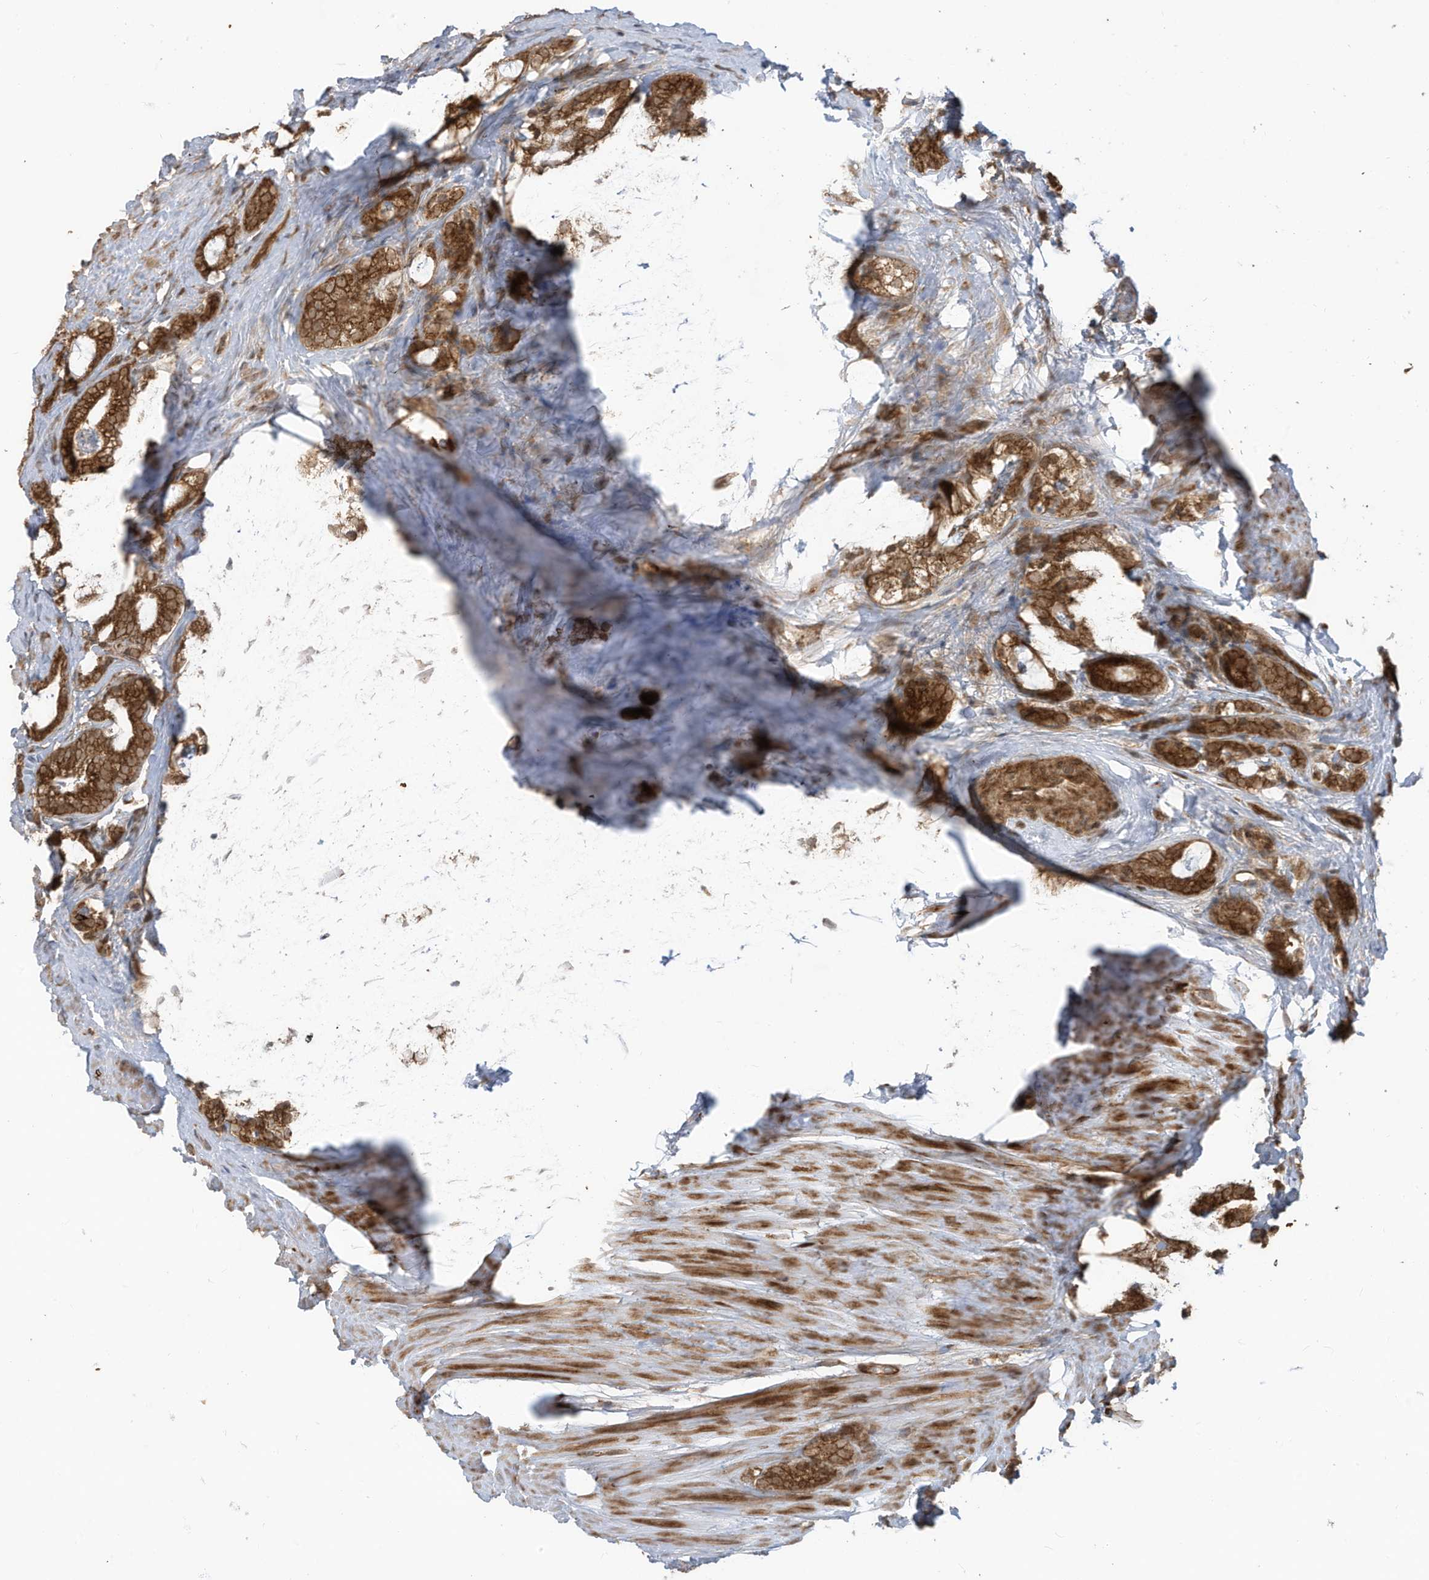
{"staining": {"intensity": "moderate", "quantity": ">75%", "location": "cytoplasmic/membranous"}, "tissue": "prostate cancer", "cell_type": "Tumor cells", "image_type": "cancer", "snomed": [{"axis": "morphology", "description": "Adenocarcinoma, High grade"}, {"axis": "topography", "description": "Prostate"}], "caption": "Tumor cells demonstrate medium levels of moderate cytoplasmic/membranous positivity in approximately >75% of cells in human prostate cancer.", "gene": "TRIM67", "patient": {"sex": "male", "age": 63}}